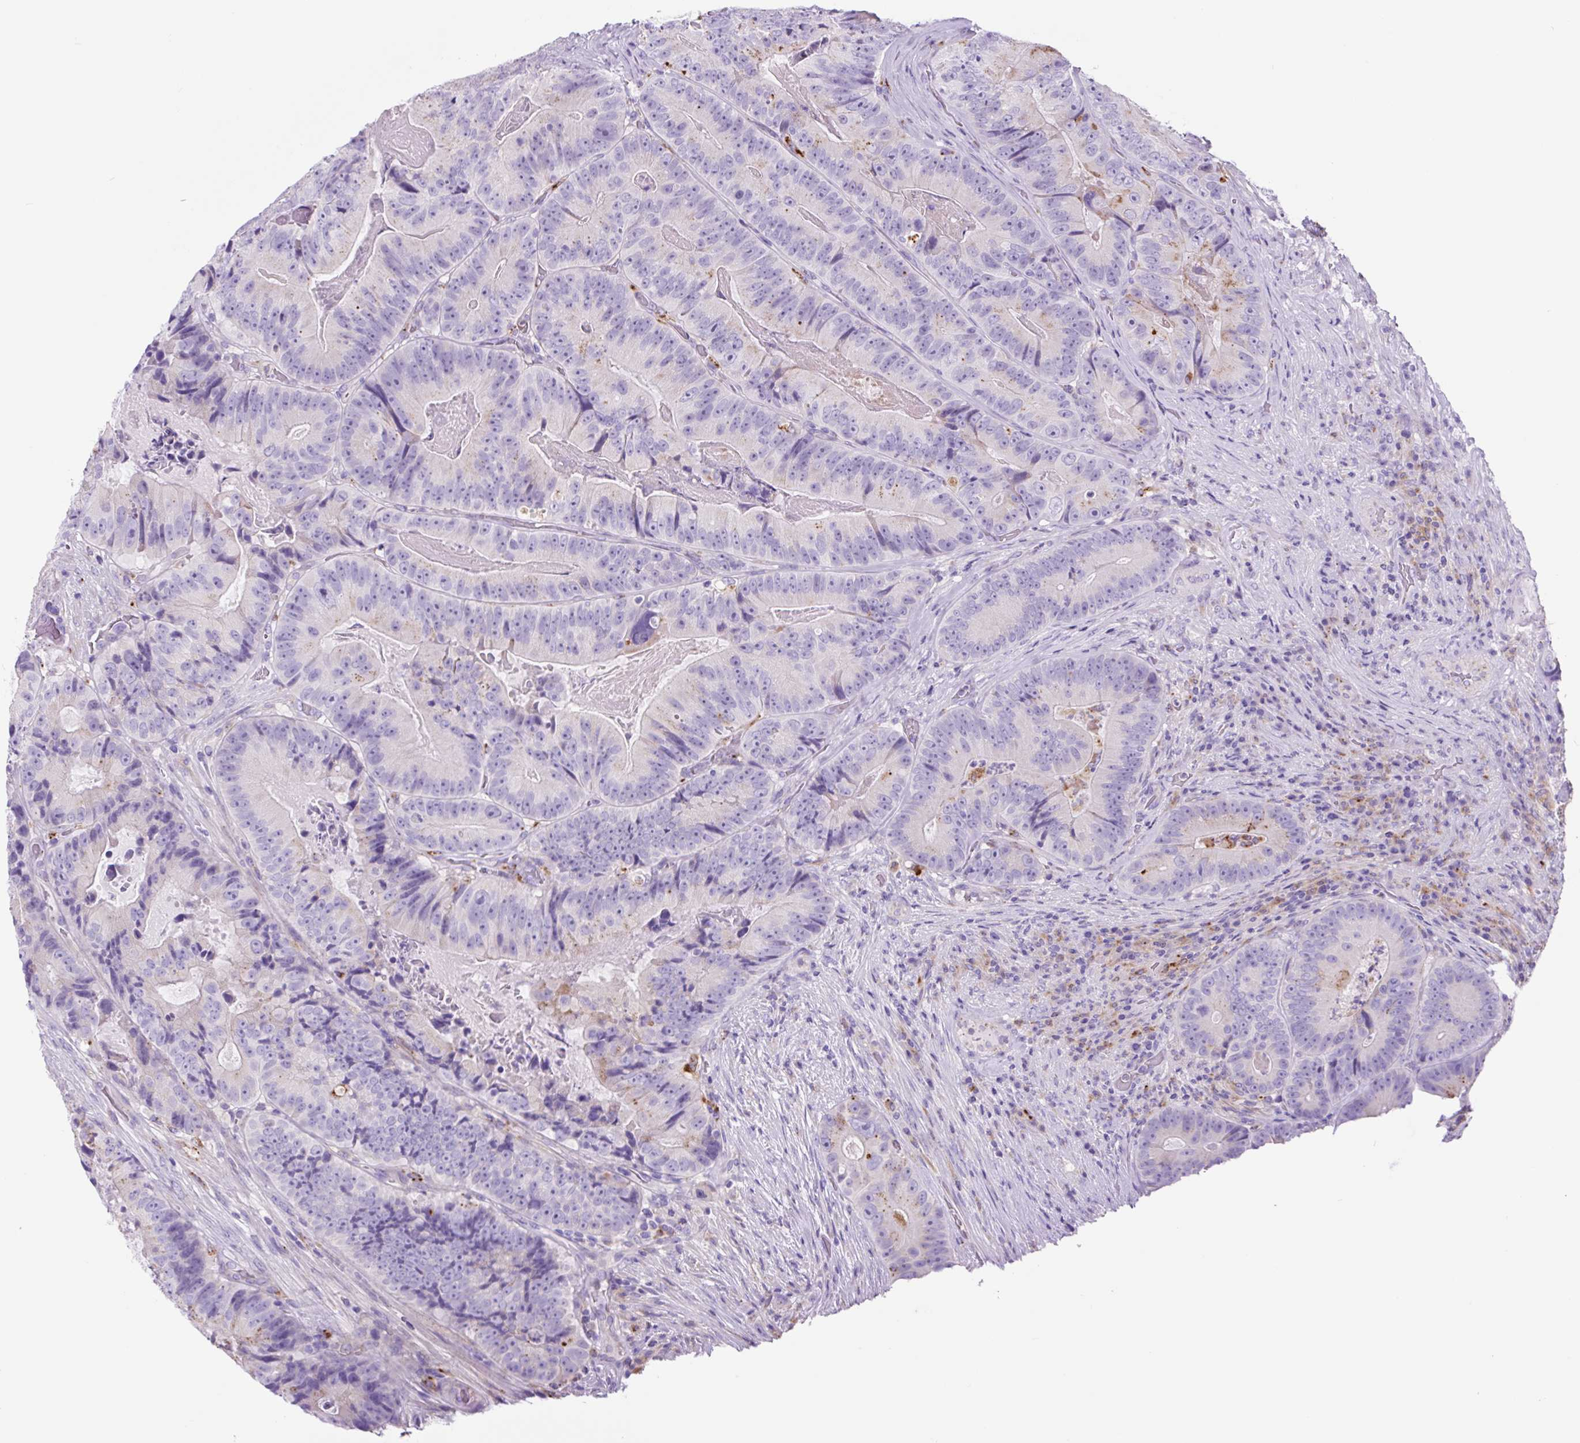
{"staining": {"intensity": "negative", "quantity": "none", "location": "none"}, "tissue": "colorectal cancer", "cell_type": "Tumor cells", "image_type": "cancer", "snomed": [{"axis": "morphology", "description": "Adenocarcinoma, NOS"}, {"axis": "topography", "description": "Colon"}], "caption": "Protein analysis of colorectal cancer exhibits no significant expression in tumor cells. (Stains: DAB IHC with hematoxylin counter stain, Microscopy: brightfield microscopy at high magnification).", "gene": "LCN10", "patient": {"sex": "female", "age": 86}}